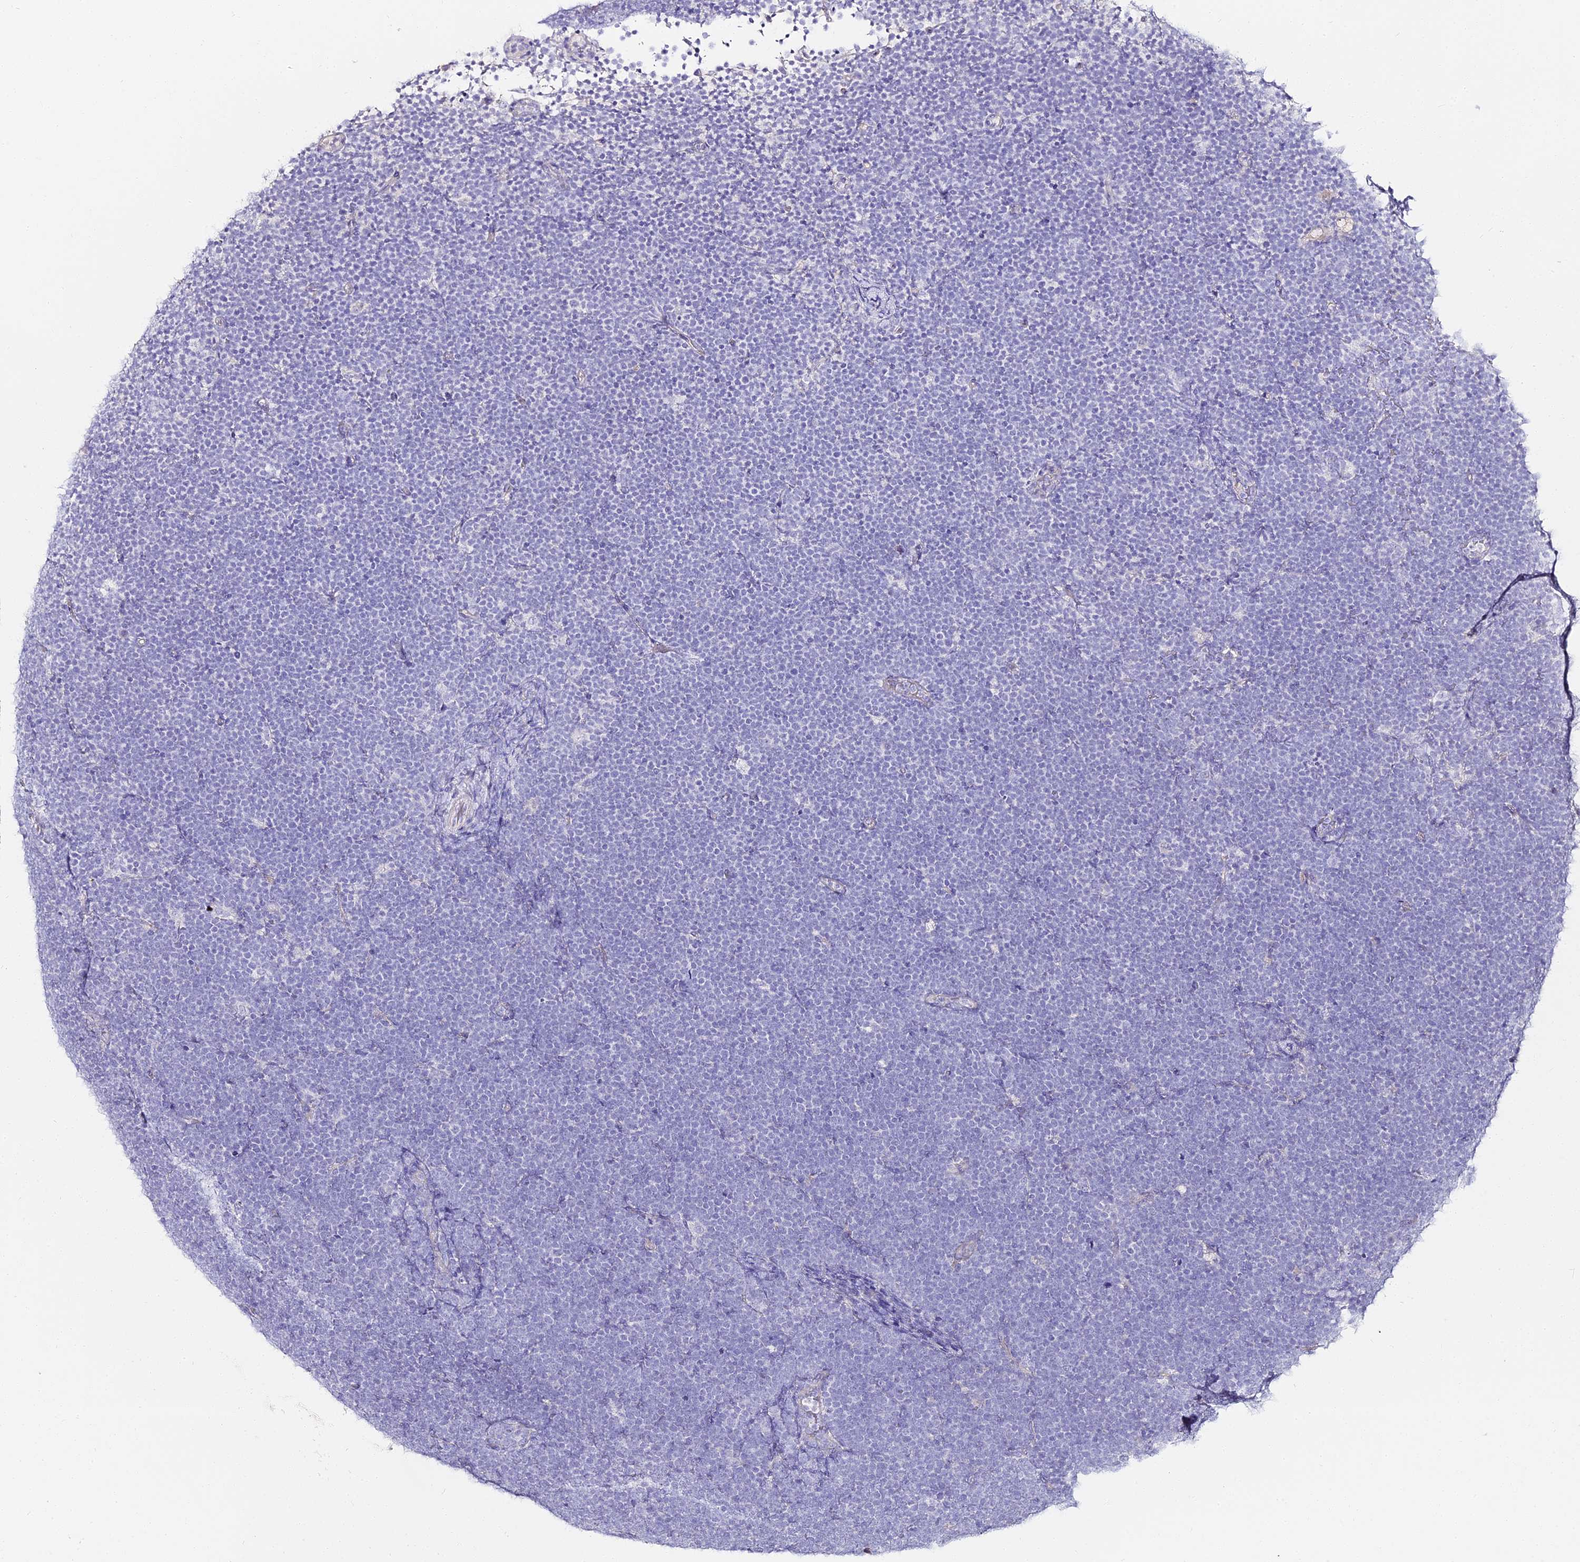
{"staining": {"intensity": "negative", "quantity": "none", "location": "none"}, "tissue": "lymphoma", "cell_type": "Tumor cells", "image_type": "cancer", "snomed": [{"axis": "morphology", "description": "Malignant lymphoma, non-Hodgkin's type, High grade"}, {"axis": "topography", "description": "Lymph node"}], "caption": "Micrograph shows no protein positivity in tumor cells of lymphoma tissue.", "gene": "ALPG", "patient": {"sex": "male", "age": 13}}